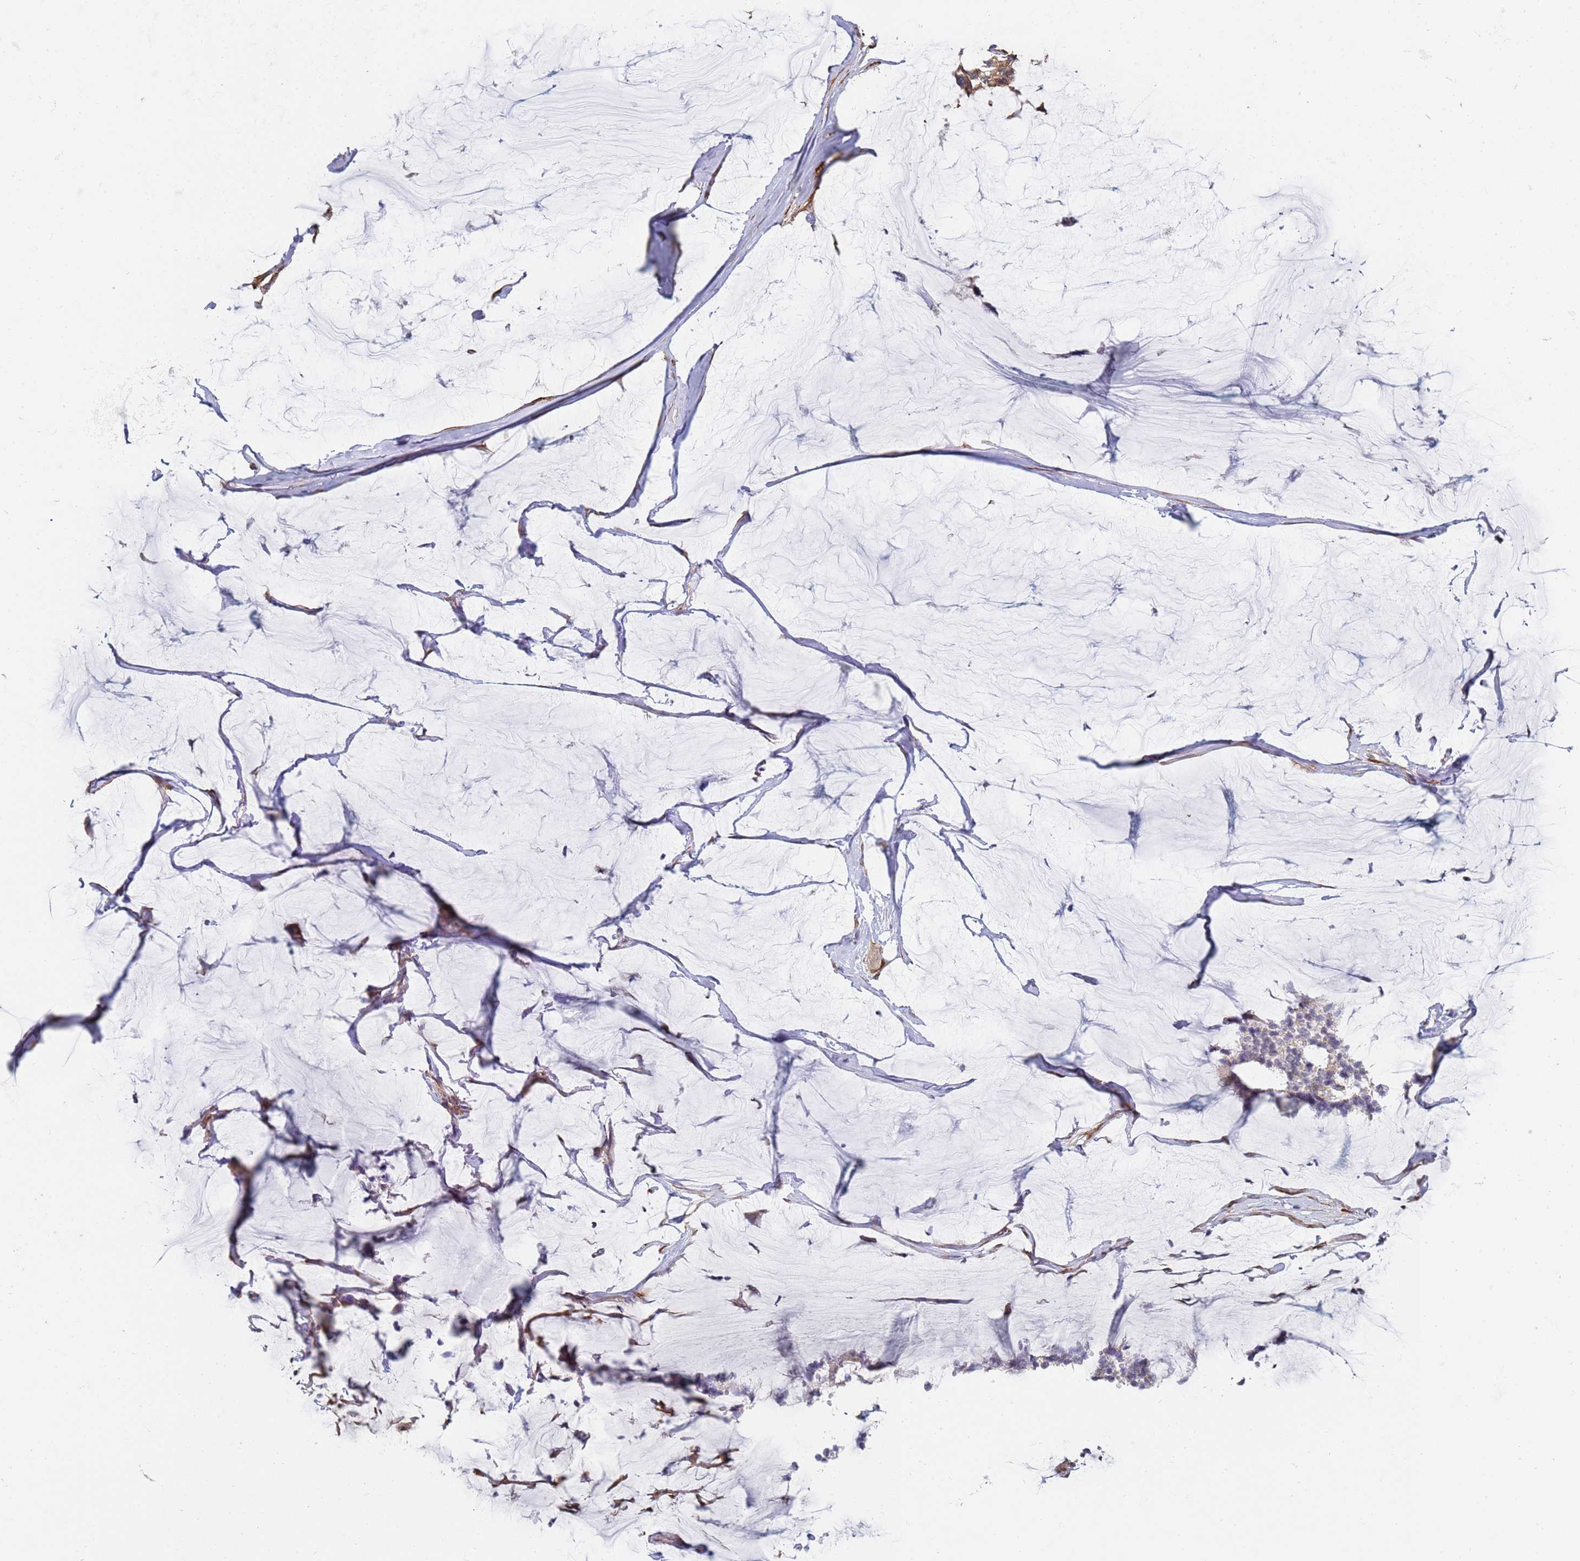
{"staining": {"intensity": "weak", "quantity": "25%-75%", "location": "cytoplasmic/membranous"}, "tissue": "ovarian cancer", "cell_type": "Tumor cells", "image_type": "cancer", "snomed": [{"axis": "morphology", "description": "Cystadenocarcinoma, mucinous, NOS"}, {"axis": "topography", "description": "Ovary"}], "caption": "About 25%-75% of tumor cells in mucinous cystadenocarcinoma (ovarian) show weak cytoplasmic/membranous protein expression as visualized by brown immunohistochemical staining.", "gene": "VRK2", "patient": {"sex": "female", "age": 39}}